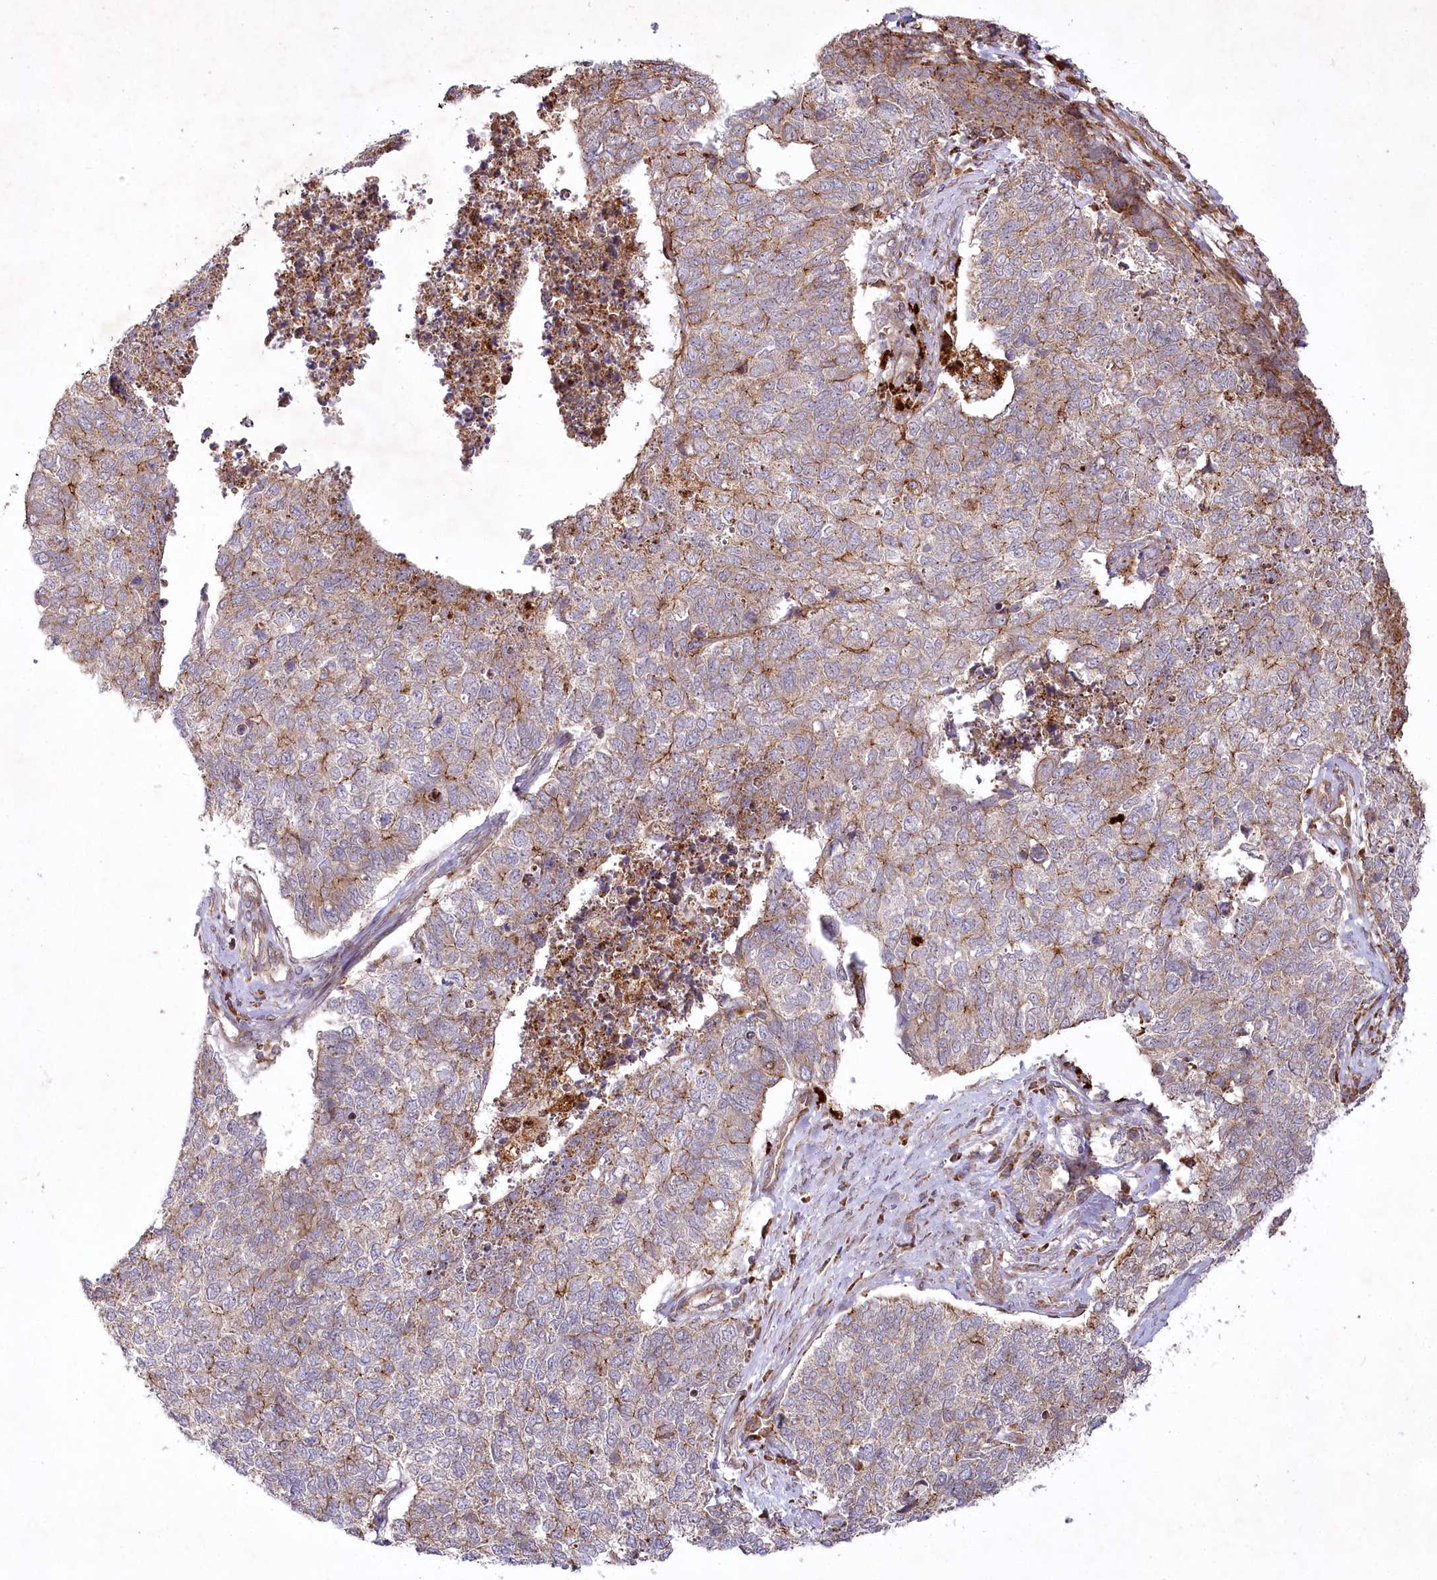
{"staining": {"intensity": "weak", "quantity": "25%-75%", "location": "cytoplasmic/membranous"}, "tissue": "cervical cancer", "cell_type": "Tumor cells", "image_type": "cancer", "snomed": [{"axis": "morphology", "description": "Squamous cell carcinoma, NOS"}, {"axis": "topography", "description": "Cervix"}], "caption": "DAB (3,3'-diaminobenzidine) immunohistochemical staining of human cervical cancer exhibits weak cytoplasmic/membranous protein expression in about 25%-75% of tumor cells.", "gene": "PSTK", "patient": {"sex": "female", "age": 63}}